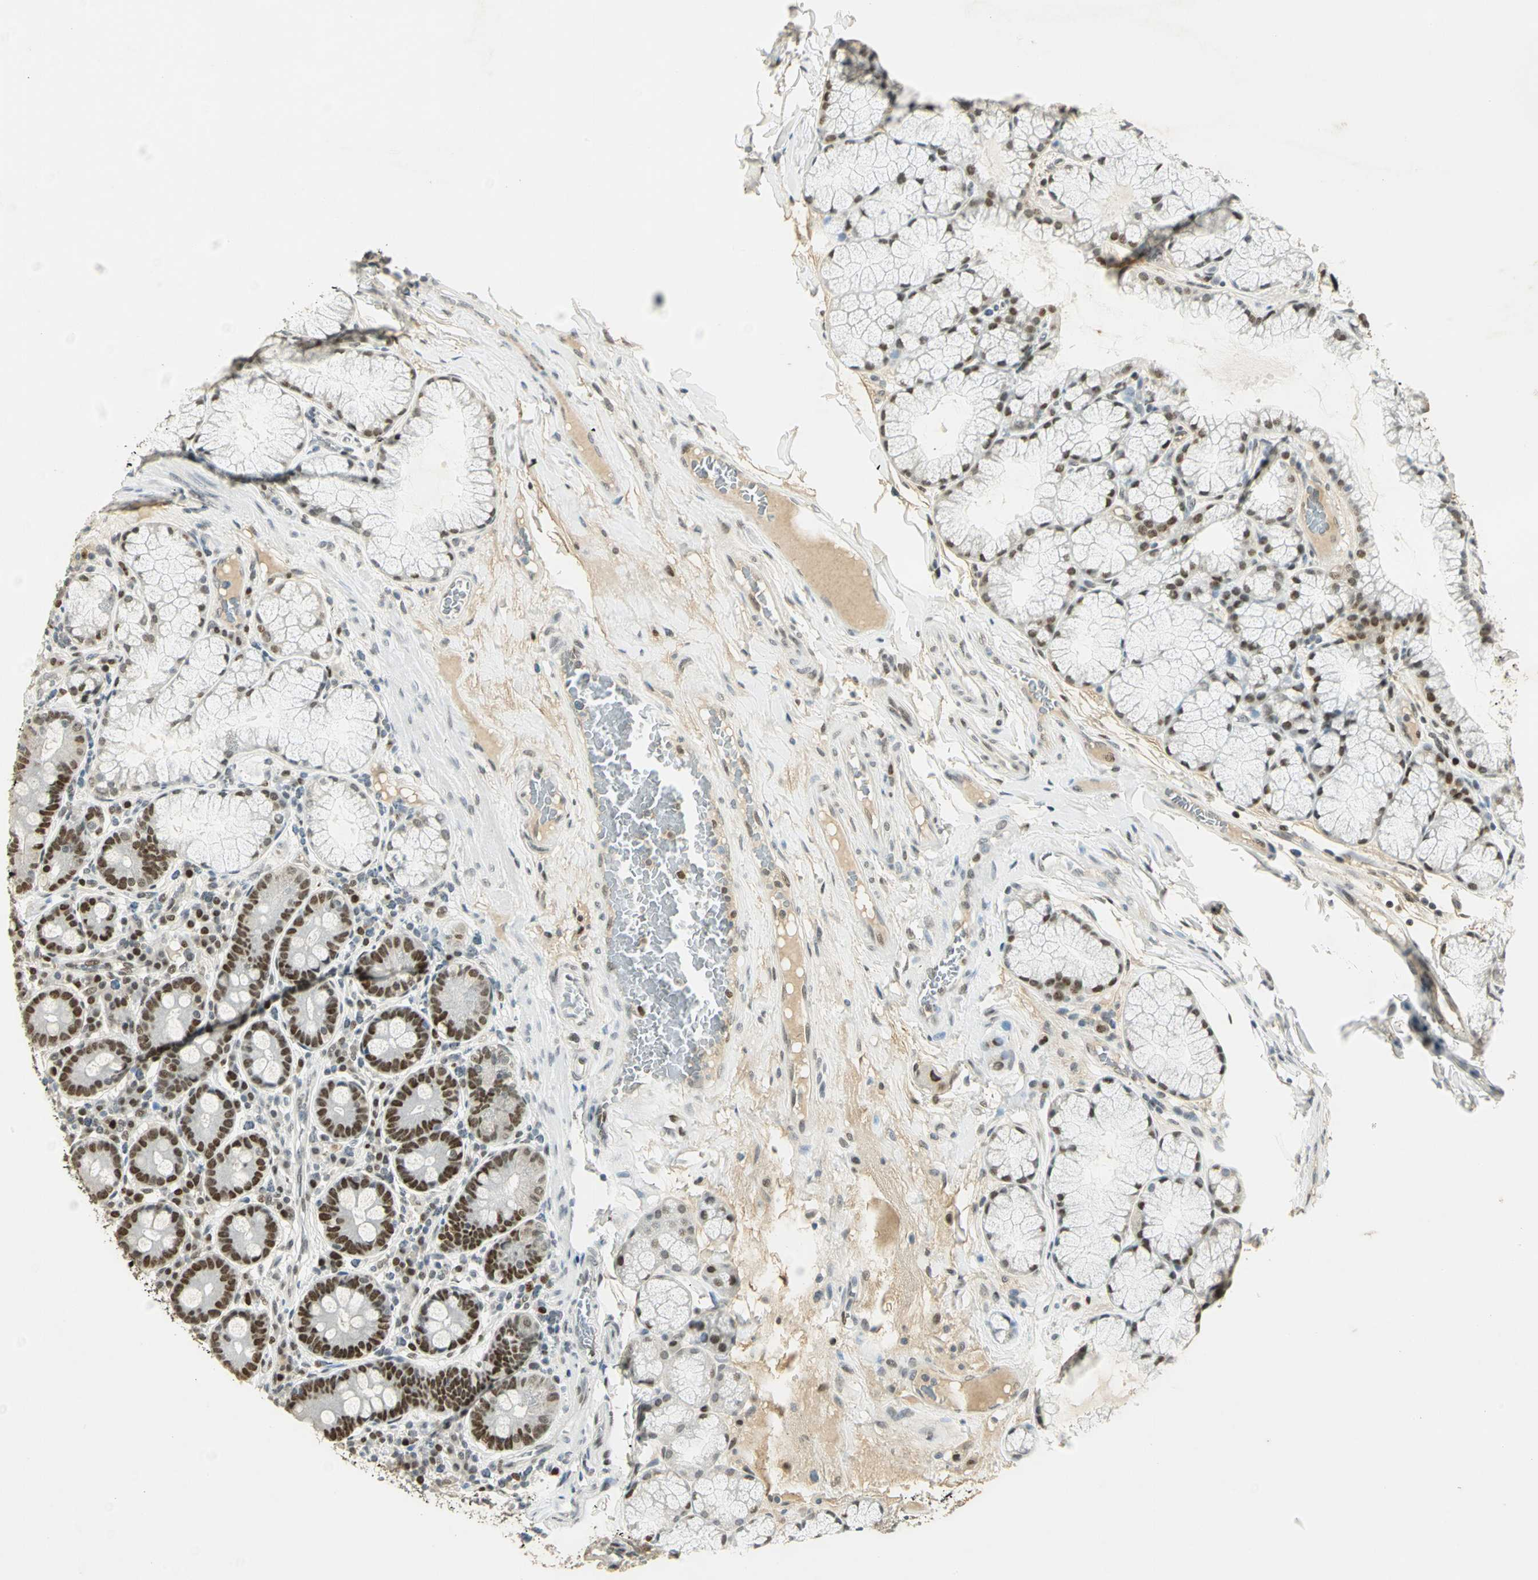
{"staining": {"intensity": "strong", "quantity": ">75%", "location": "nuclear"}, "tissue": "duodenum", "cell_type": "Glandular cells", "image_type": "normal", "snomed": [{"axis": "morphology", "description": "Normal tissue, NOS"}, {"axis": "topography", "description": "Duodenum"}], "caption": "Strong nuclear positivity for a protein is identified in approximately >75% of glandular cells of normal duodenum using immunohistochemistry (IHC).", "gene": "AK6", "patient": {"sex": "male", "age": 50}}